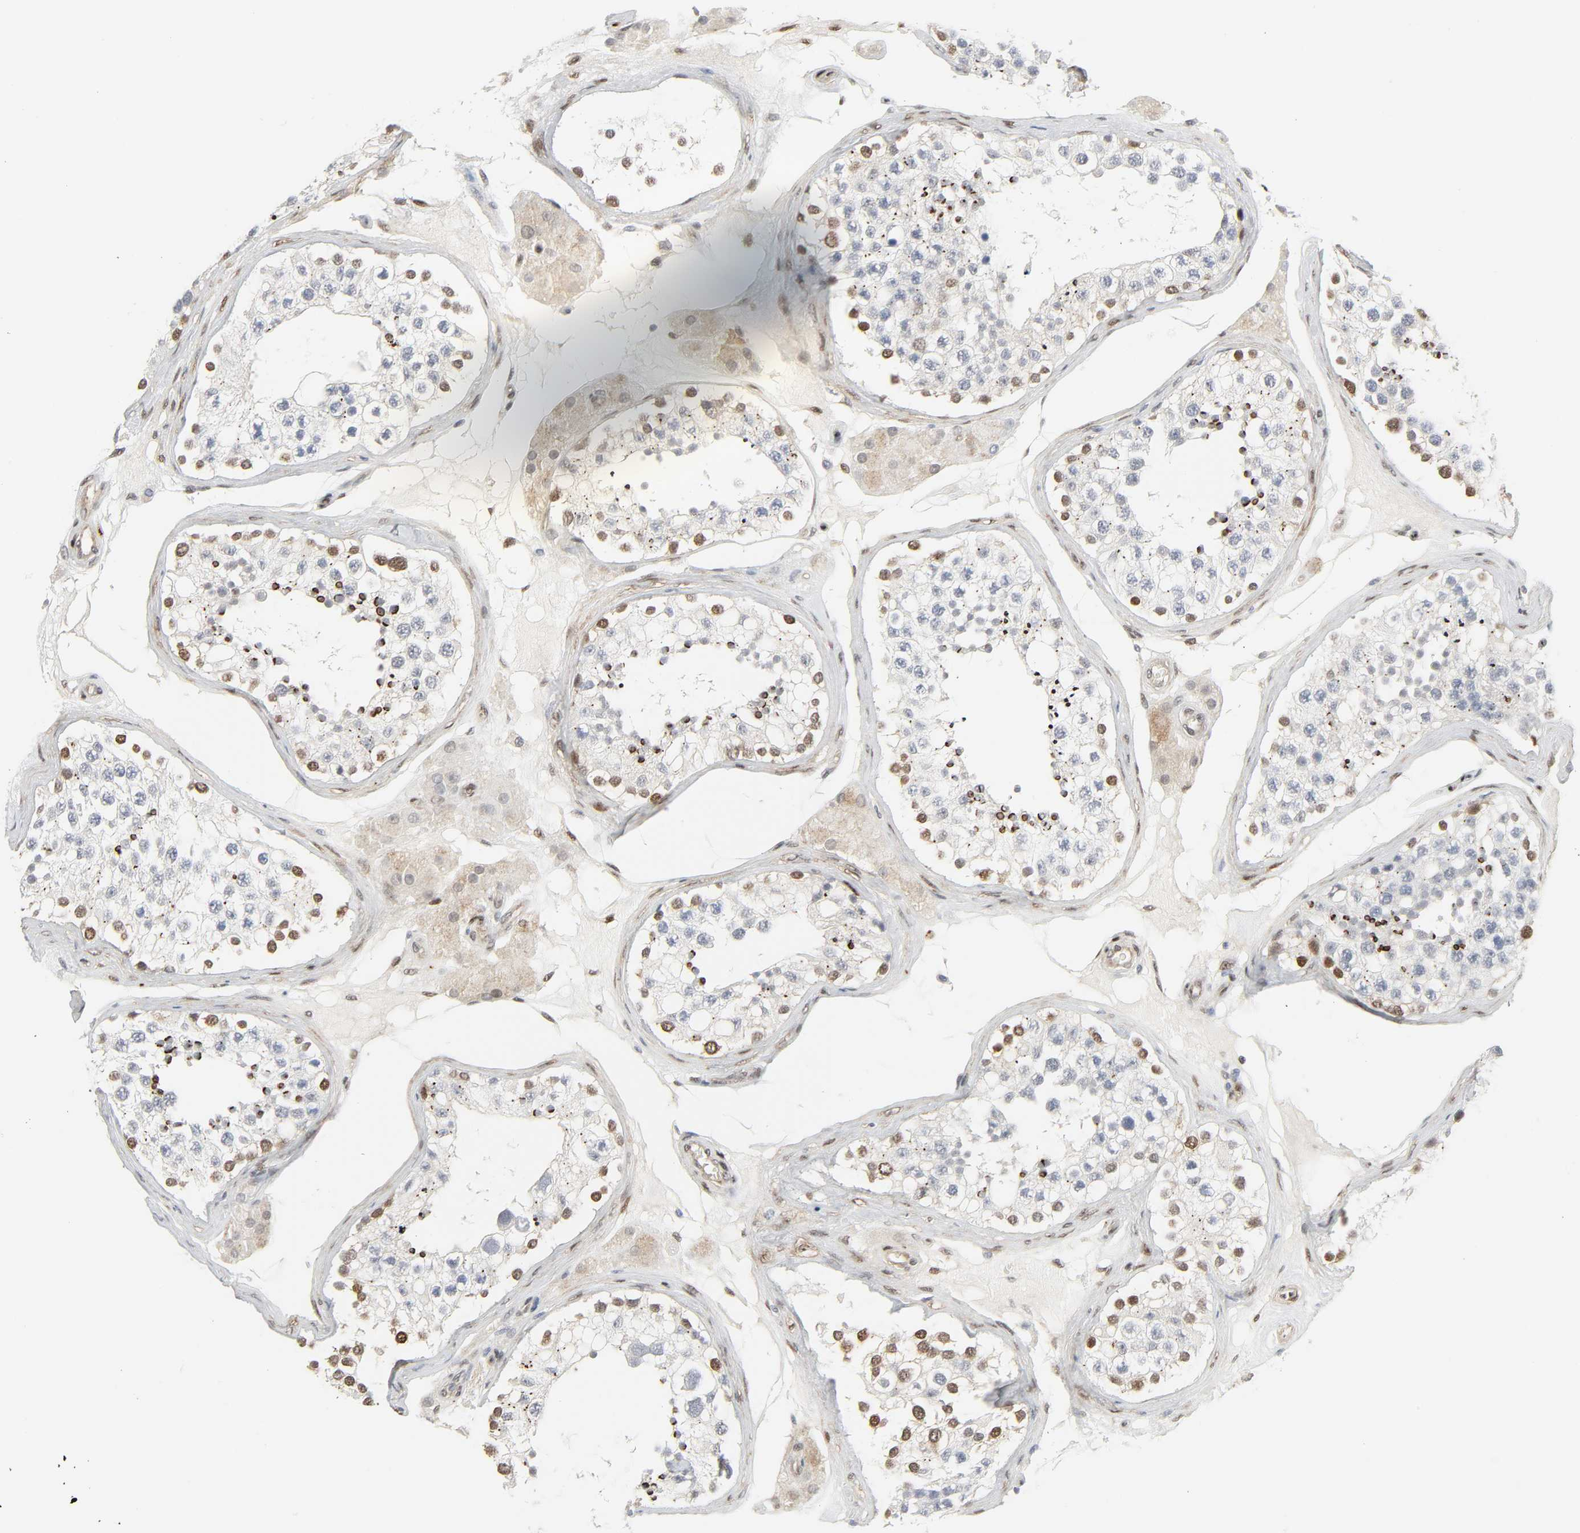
{"staining": {"intensity": "strong", "quantity": "<25%", "location": "cytoplasmic/membranous,nuclear"}, "tissue": "testis", "cell_type": "Cells in seminiferous ducts", "image_type": "normal", "snomed": [{"axis": "morphology", "description": "Normal tissue, NOS"}, {"axis": "topography", "description": "Testis"}], "caption": "A photomicrograph of human testis stained for a protein reveals strong cytoplasmic/membranous,nuclear brown staining in cells in seminiferous ducts. The staining was performed using DAB, with brown indicating positive protein expression. Nuclei are stained blue with hematoxylin.", "gene": "ZBTB16", "patient": {"sex": "male", "age": 68}}